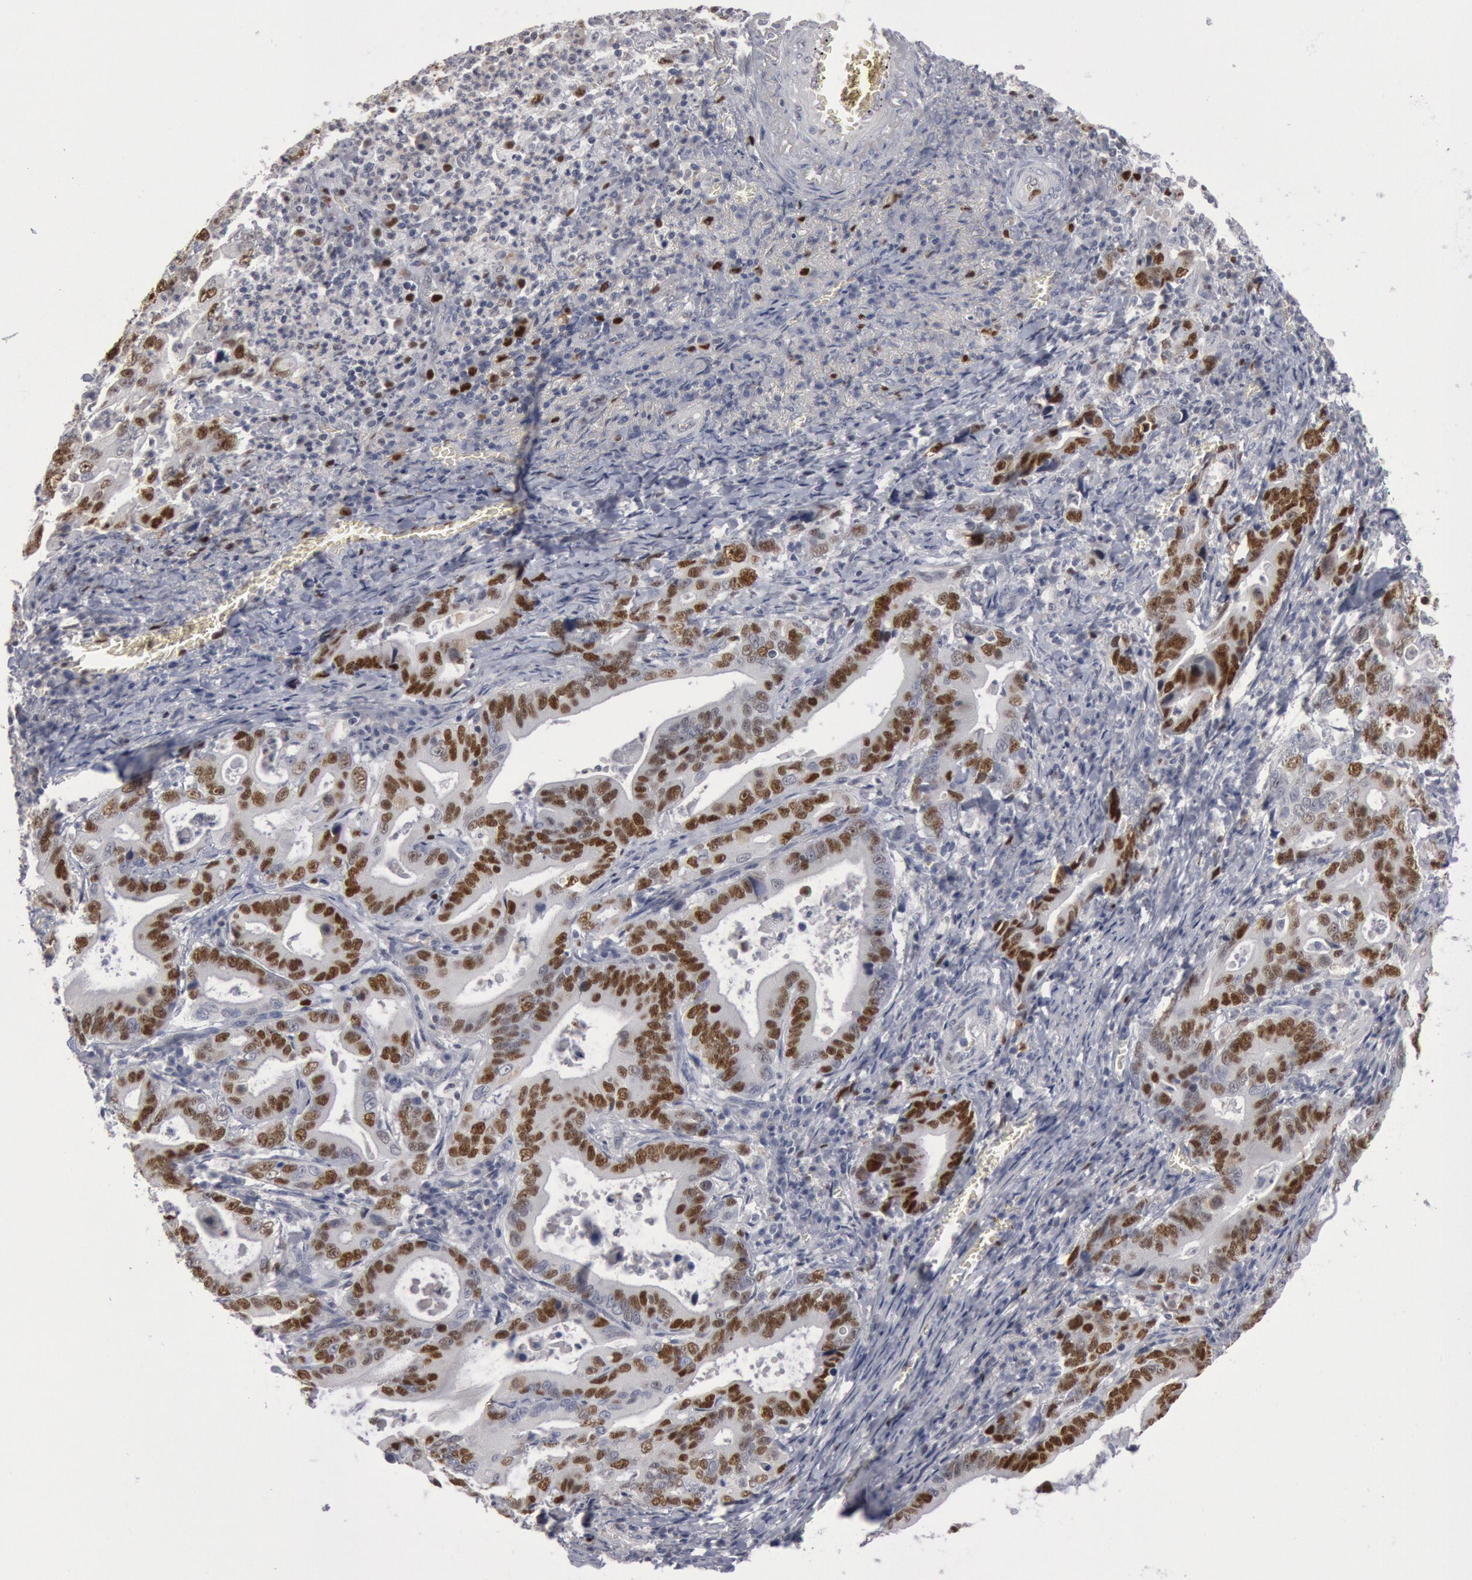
{"staining": {"intensity": "strong", "quantity": ">75%", "location": "nuclear"}, "tissue": "stomach cancer", "cell_type": "Tumor cells", "image_type": "cancer", "snomed": [{"axis": "morphology", "description": "Adenocarcinoma, NOS"}, {"axis": "topography", "description": "Stomach, upper"}], "caption": "The micrograph exhibits immunohistochemical staining of stomach cancer (adenocarcinoma). There is strong nuclear staining is appreciated in about >75% of tumor cells.", "gene": "WDHD1", "patient": {"sex": "male", "age": 63}}